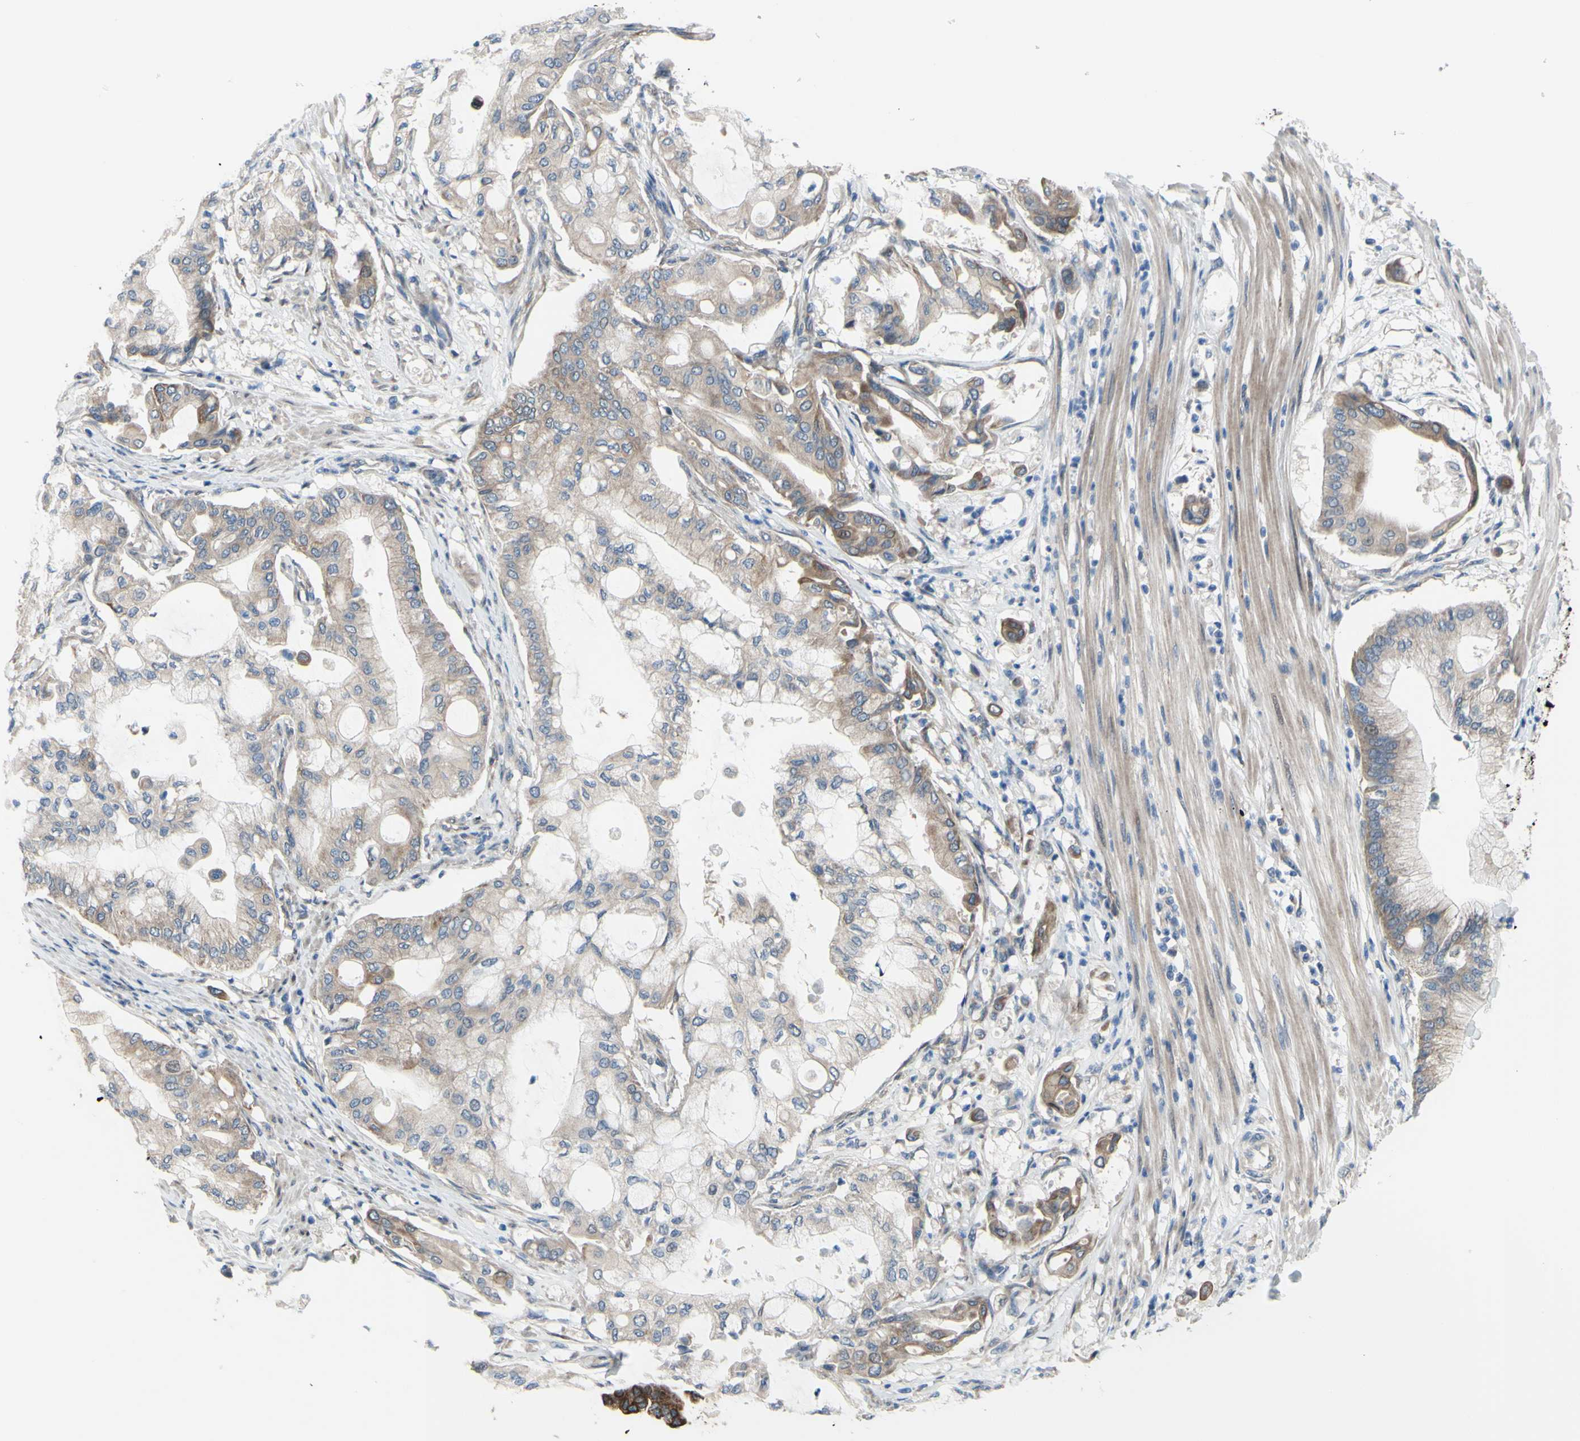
{"staining": {"intensity": "weak", "quantity": "25%-75%", "location": "cytoplasmic/membranous"}, "tissue": "pancreatic cancer", "cell_type": "Tumor cells", "image_type": "cancer", "snomed": [{"axis": "morphology", "description": "Adenocarcinoma, NOS"}, {"axis": "morphology", "description": "Adenocarcinoma, metastatic, NOS"}, {"axis": "topography", "description": "Lymph node"}, {"axis": "topography", "description": "Pancreas"}, {"axis": "topography", "description": "Duodenum"}], "caption": "Protein staining of pancreatic metastatic adenocarcinoma tissue demonstrates weak cytoplasmic/membranous expression in approximately 25%-75% of tumor cells. Nuclei are stained in blue.", "gene": "GRAMD2B", "patient": {"sex": "female", "age": 64}}